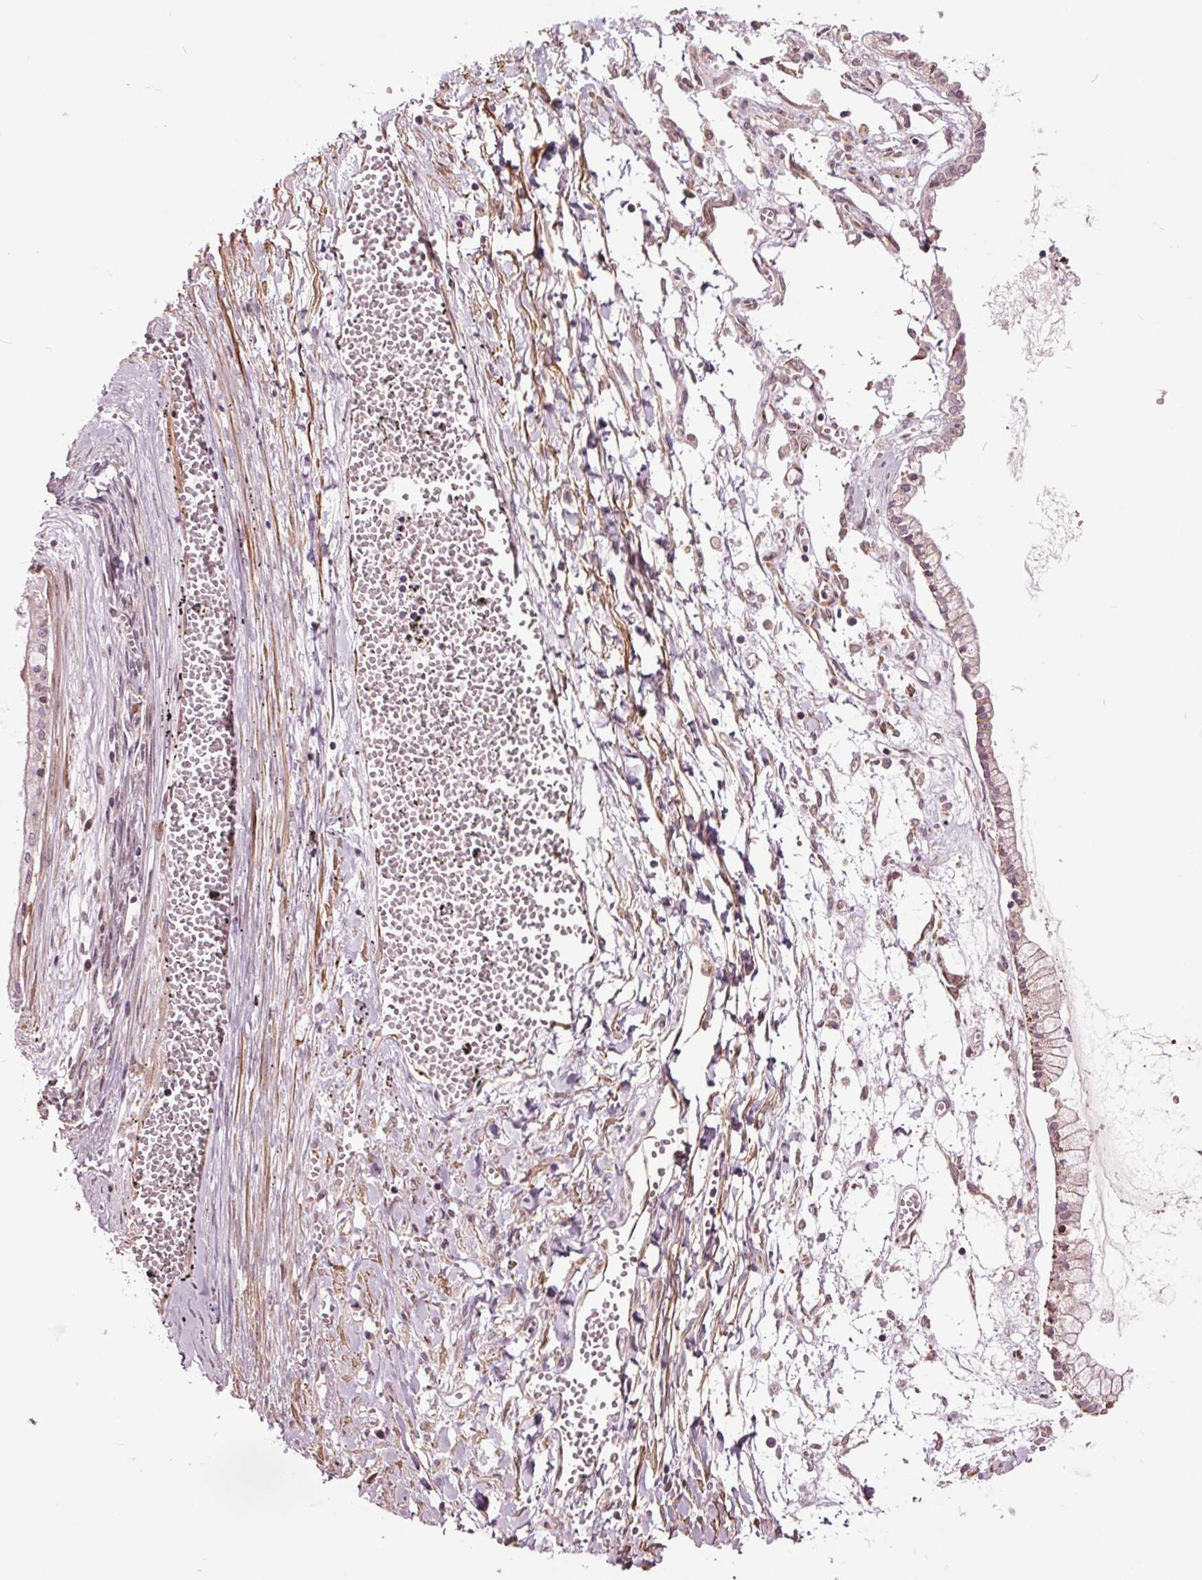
{"staining": {"intensity": "negative", "quantity": "none", "location": "none"}, "tissue": "ovarian cancer", "cell_type": "Tumor cells", "image_type": "cancer", "snomed": [{"axis": "morphology", "description": "Cystadenocarcinoma, mucinous, NOS"}, {"axis": "topography", "description": "Ovary"}], "caption": "A micrograph of ovarian cancer stained for a protein displays no brown staining in tumor cells.", "gene": "HAUS5", "patient": {"sex": "female", "age": 67}}